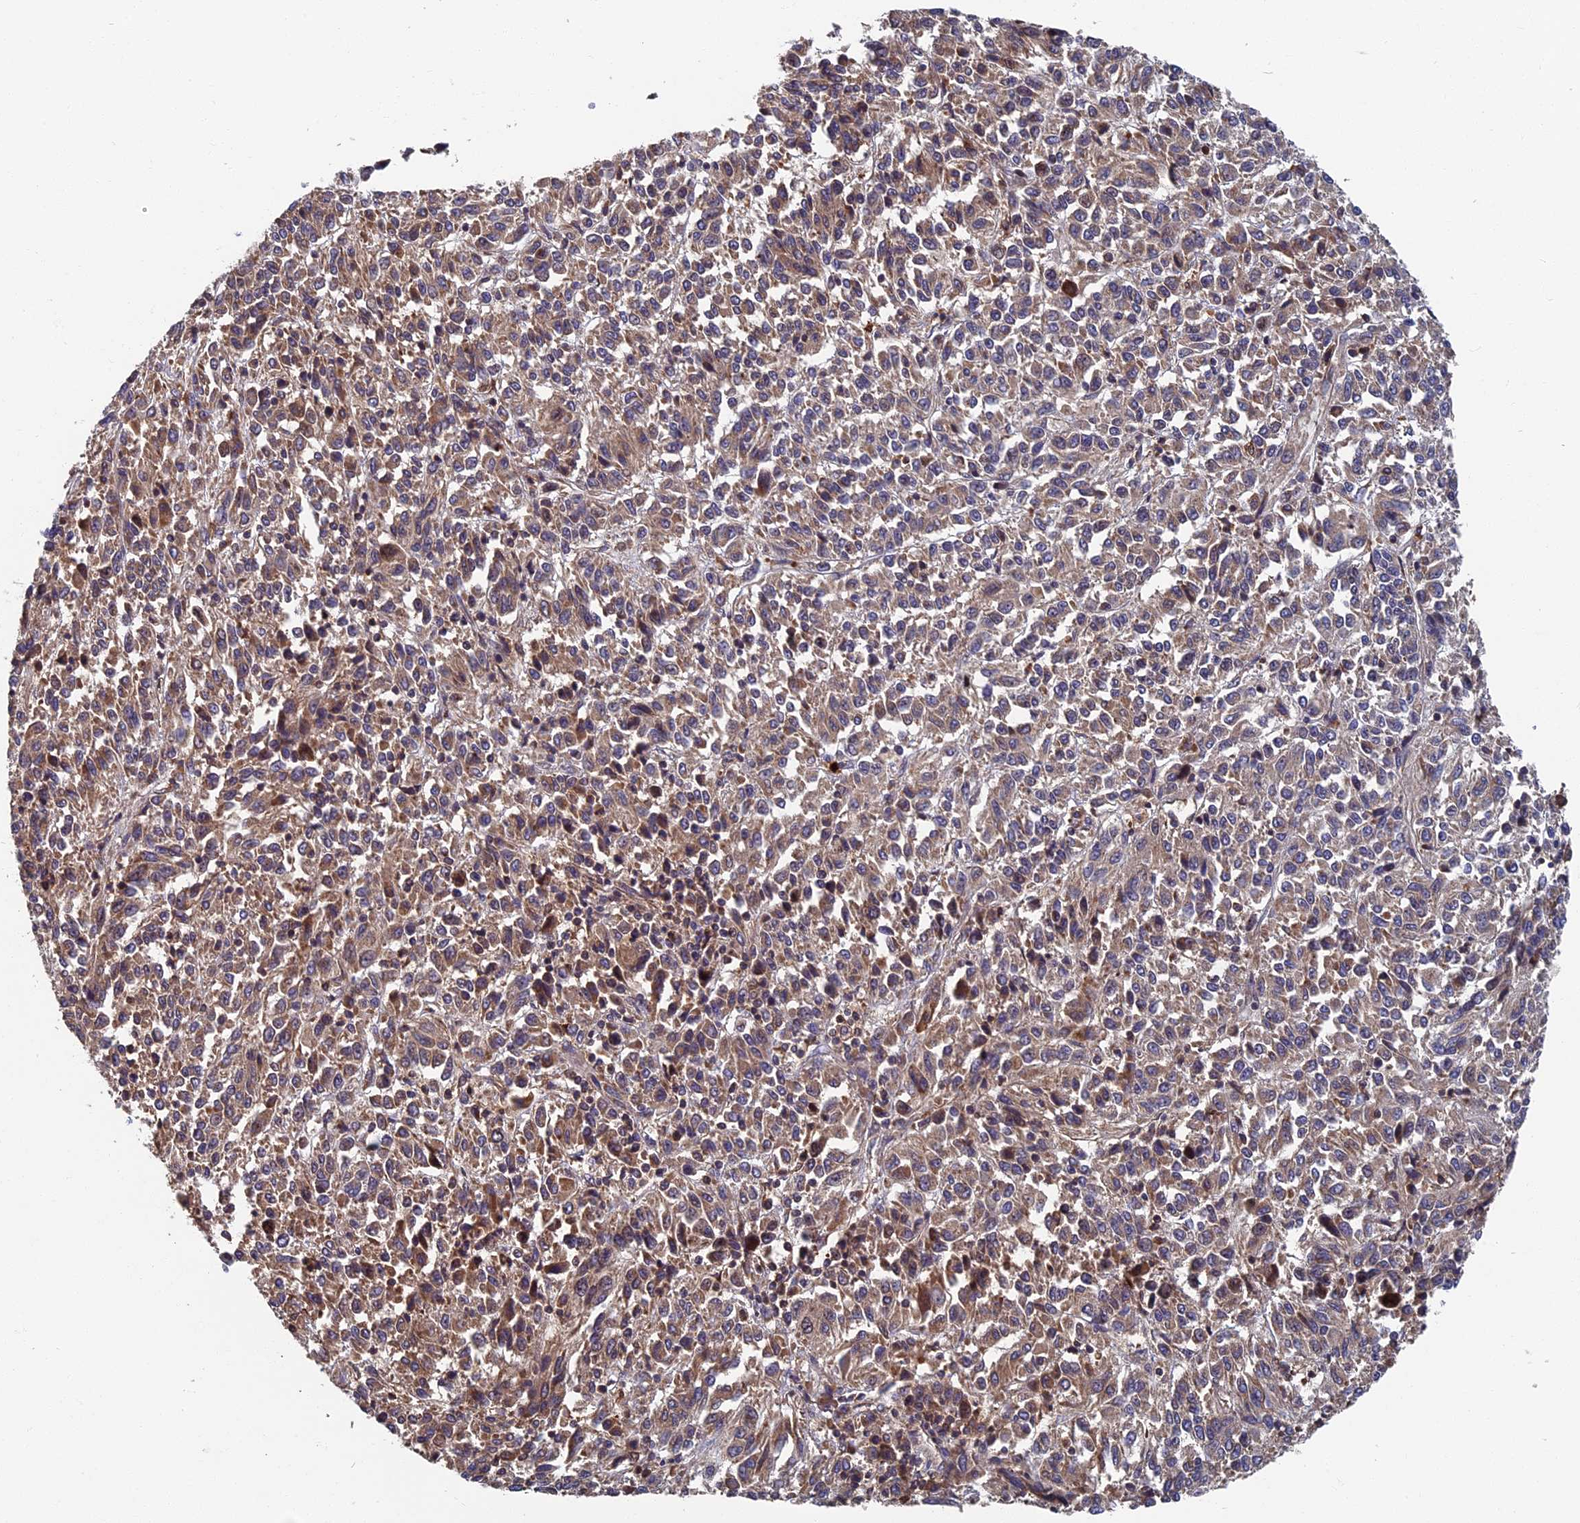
{"staining": {"intensity": "weak", "quantity": ">75%", "location": "cytoplasmic/membranous"}, "tissue": "melanoma", "cell_type": "Tumor cells", "image_type": "cancer", "snomed": [{"axis": "morphology", "description": "Malignant melanoma, Metastatic site"}, {"axis": "topography", "description": "Lung"}], "caption": "Immunohistochemical staining of human melanoma shows weak cytoplasmic/membranous protein positivity in about >75% of tumor cells. The staining is performed using DAB (3,3'-diaminobenzidine) brown chromogen to label protein expression. The nuclei are counter-stained blue using hematoxylin.", "gene": "TNK2", "patient": {"sex": "male", "age": 64}}